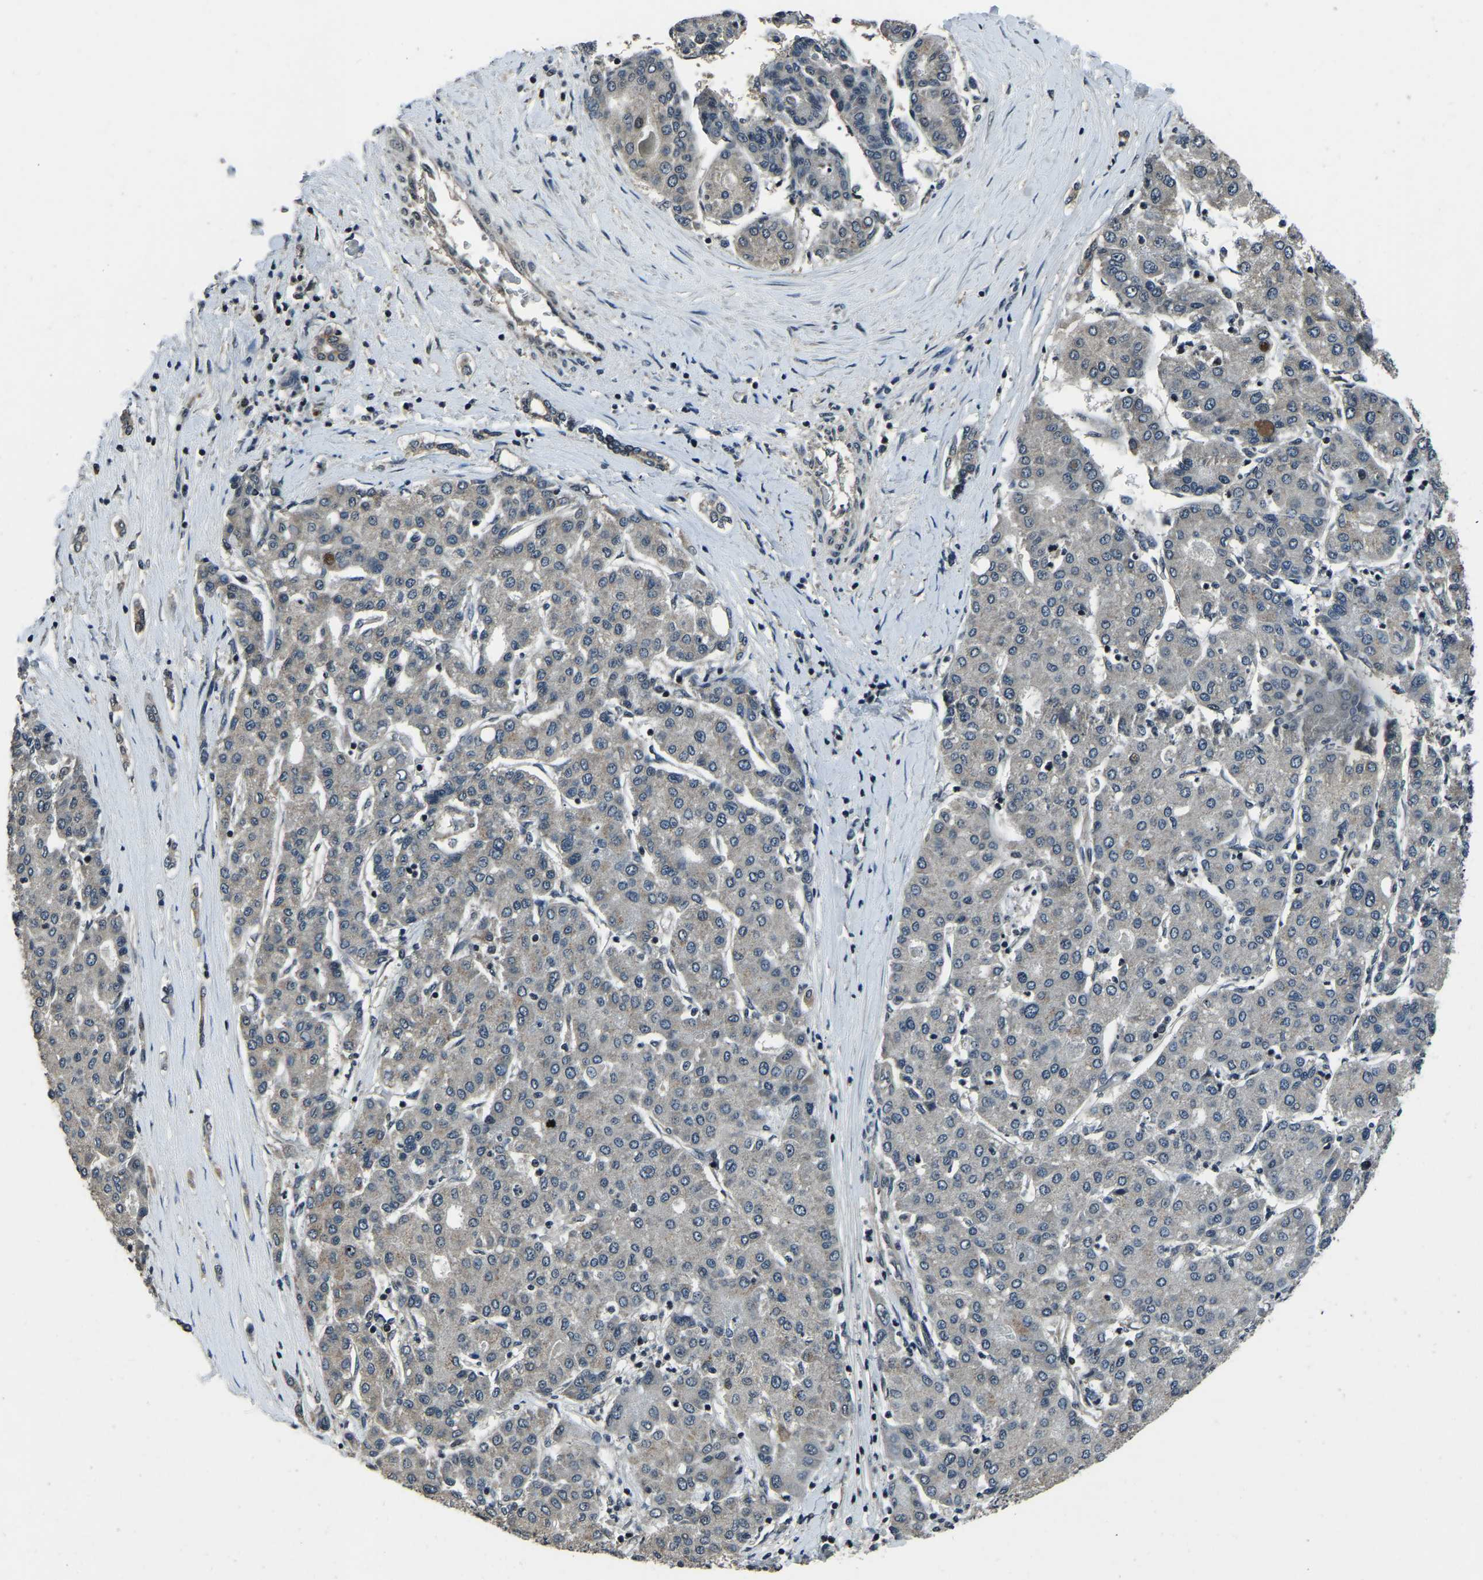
{"staining": {"intensity": "negative", "quantity": "none", "location": "none"}, "tissue": "liver cancer", "cell_type": "Tumor cells", "image_type": "cancer", "snomed": [{"axis": "morphology", "description": "Carcinoma, Hepatocellular, NOS"}, {"axis": "topography", "description": "Liver"}], "caption": "Tumor cells show no significant protein positivity in liver cancer. Brightfield microscopy of immunohistochemistry stained with DAB (3,3'-diaminobenzidine) (brown) and hematoxylin (blue), captured at high magnification.", "gene": "ANKIB1", "patient": {"sex": "male", "age": 65}}